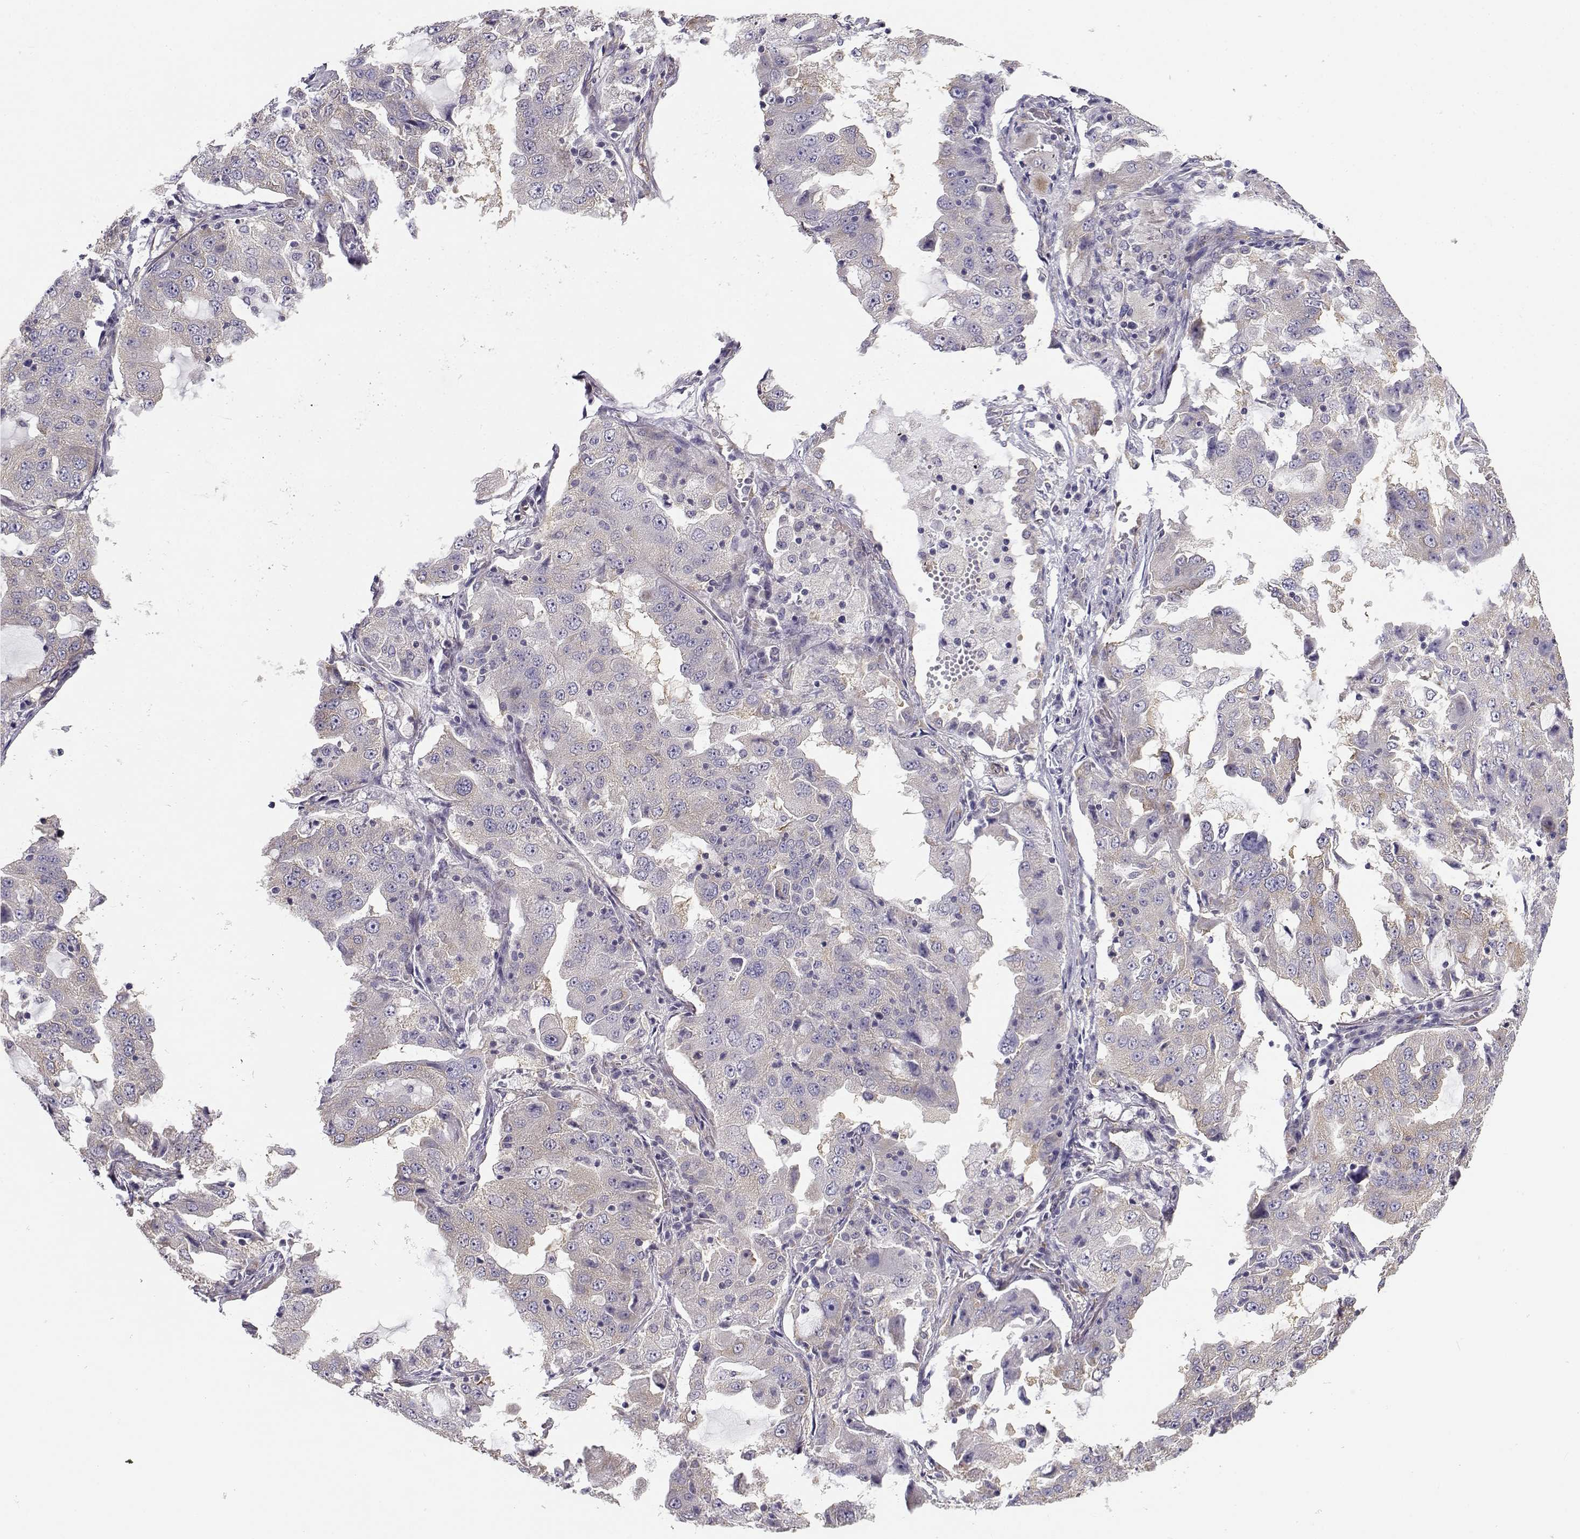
{"staining": {"intensity": "negative", "quantity": "none", "location": "none"}, "tissue": "lung cancer", "cell_type": "Tumor cells", "image_type": "cancer", "snomed": [{"axis": "morphology", "description": "Adenocarcinoma, NOS"}, {"axis": "topography", "description": "Lung"}], "caption": "Photomicrograph shows no significant protein positivity in tumor cells of adenocarcinoma (lung).", "gene": "BEND6", "patient": {"sex": "female", "age": 61}}